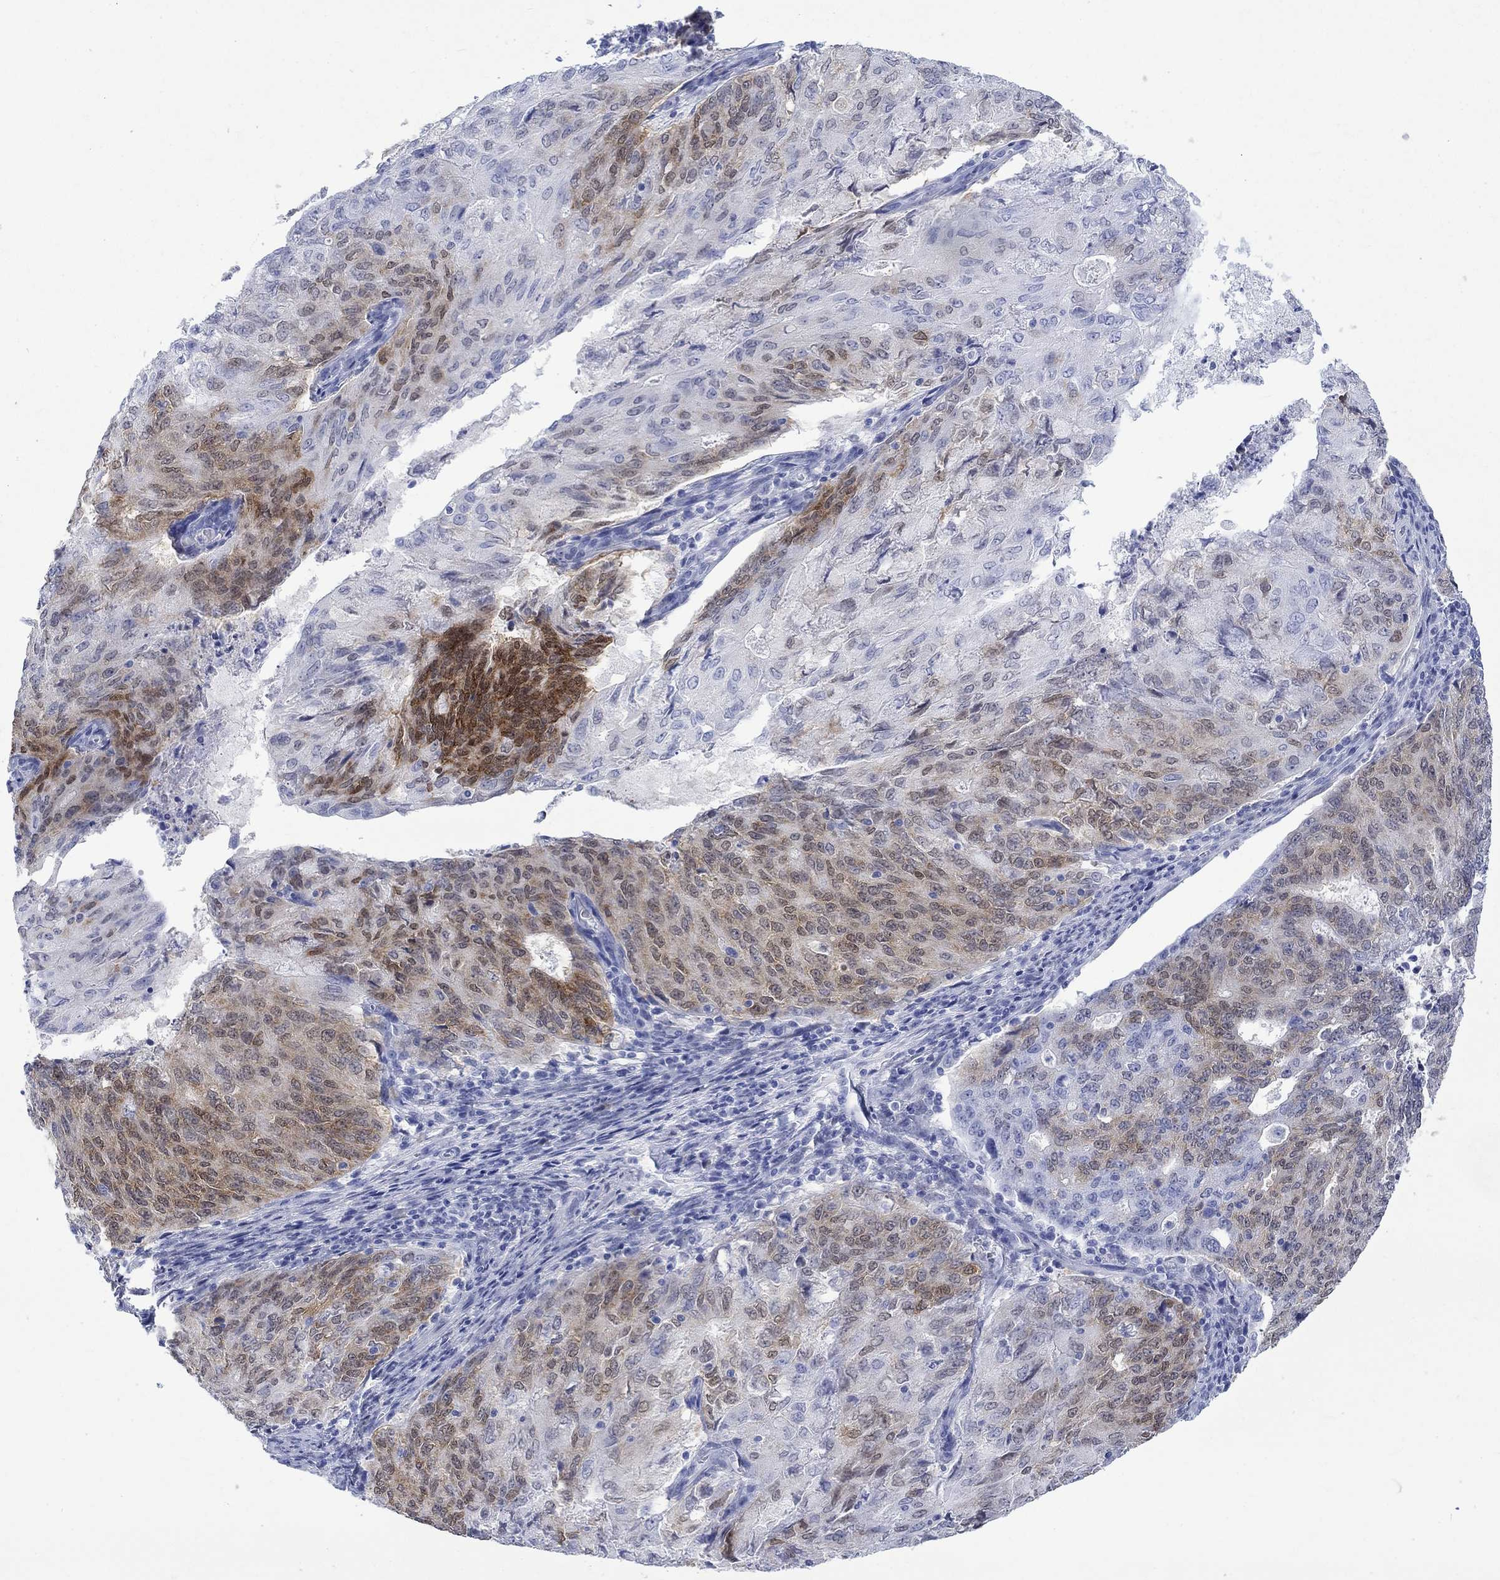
{"staining": {"intensity": "strong", "quantity": "25%-75%", "location": "cytoplasmic/membranous,nuclear"}, "tissue": "endometrial cancer", "cell_type": "Tumor cells", "image_type": "cancer", "snomed": [{"axis": "morphology", "description": "Adenocarcinoma, NOS"}, {"axis": "topography", "description": "Endometrium"}], "caption": "Adenocarcinoma (endometrial) tissue displays strong cytoplasmic/membranous and nuclear staining in about 25%-75% of tumor cells", "gene": "MSI1", "patient": {"sex": "female", "age": 82}}